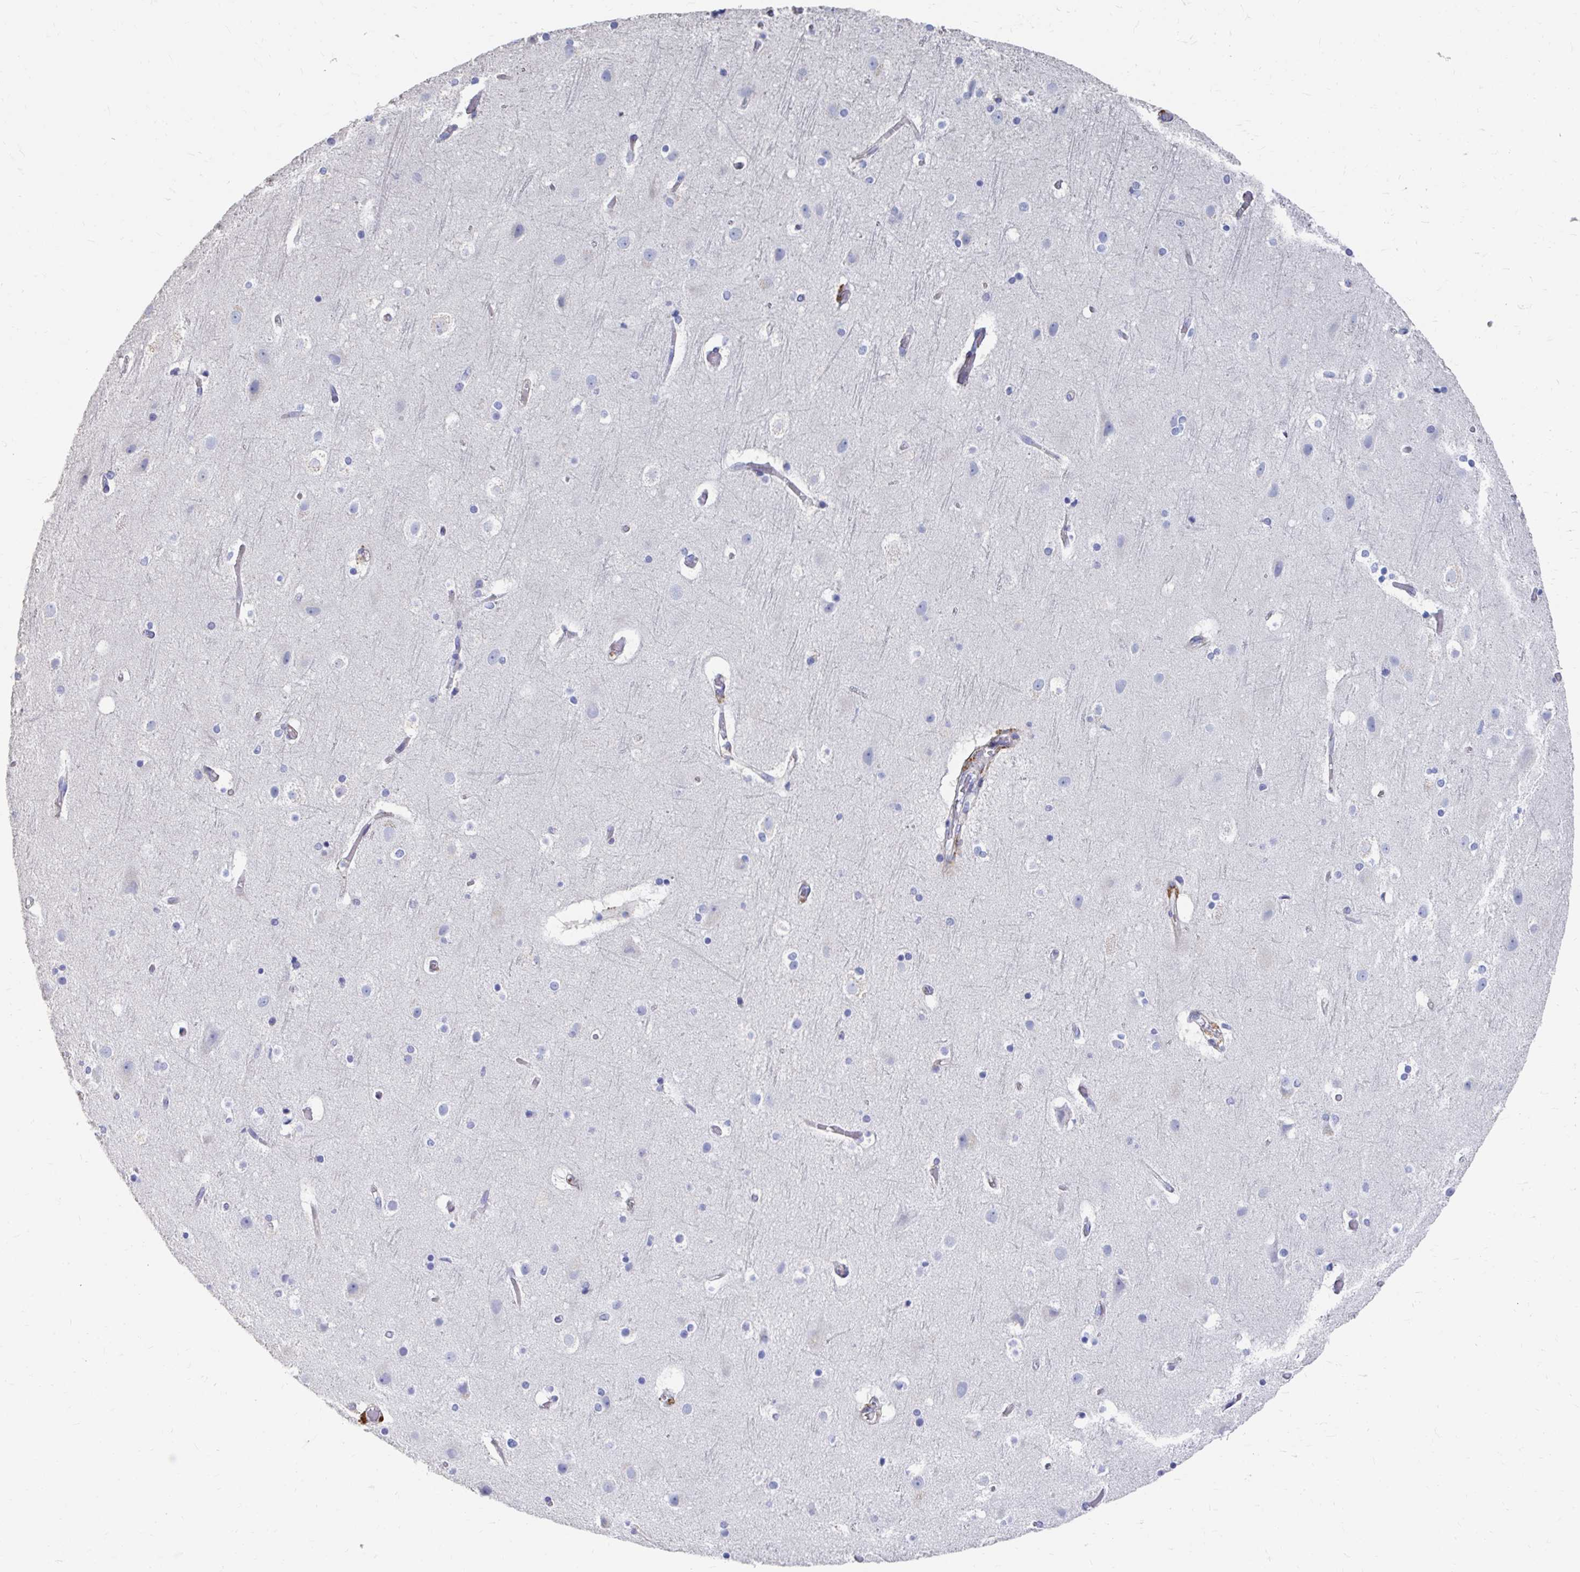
{"staining": {"intensity": "negative", "quantity": "none", "location": "none"}, "tissue": "cerebral cortex", "cell_type": "Endothelial cells", "image_type": "normal", "snomed": [{"axis": "morphology", "description": "Normal tissue, NOS"}, {"axis": "topography", "description": "Cerebral cortex"}], "caption": "A histopathology image of human cerebral cortex is negative for staining in endothelial cells. (Stains: DAB immunohistochemistry with hematoxylin counter stain, Microscopy: brightfield microscopy at high magnification).", "gene": "LAMC3", "patient": {"sex": "female", "age": 52}}